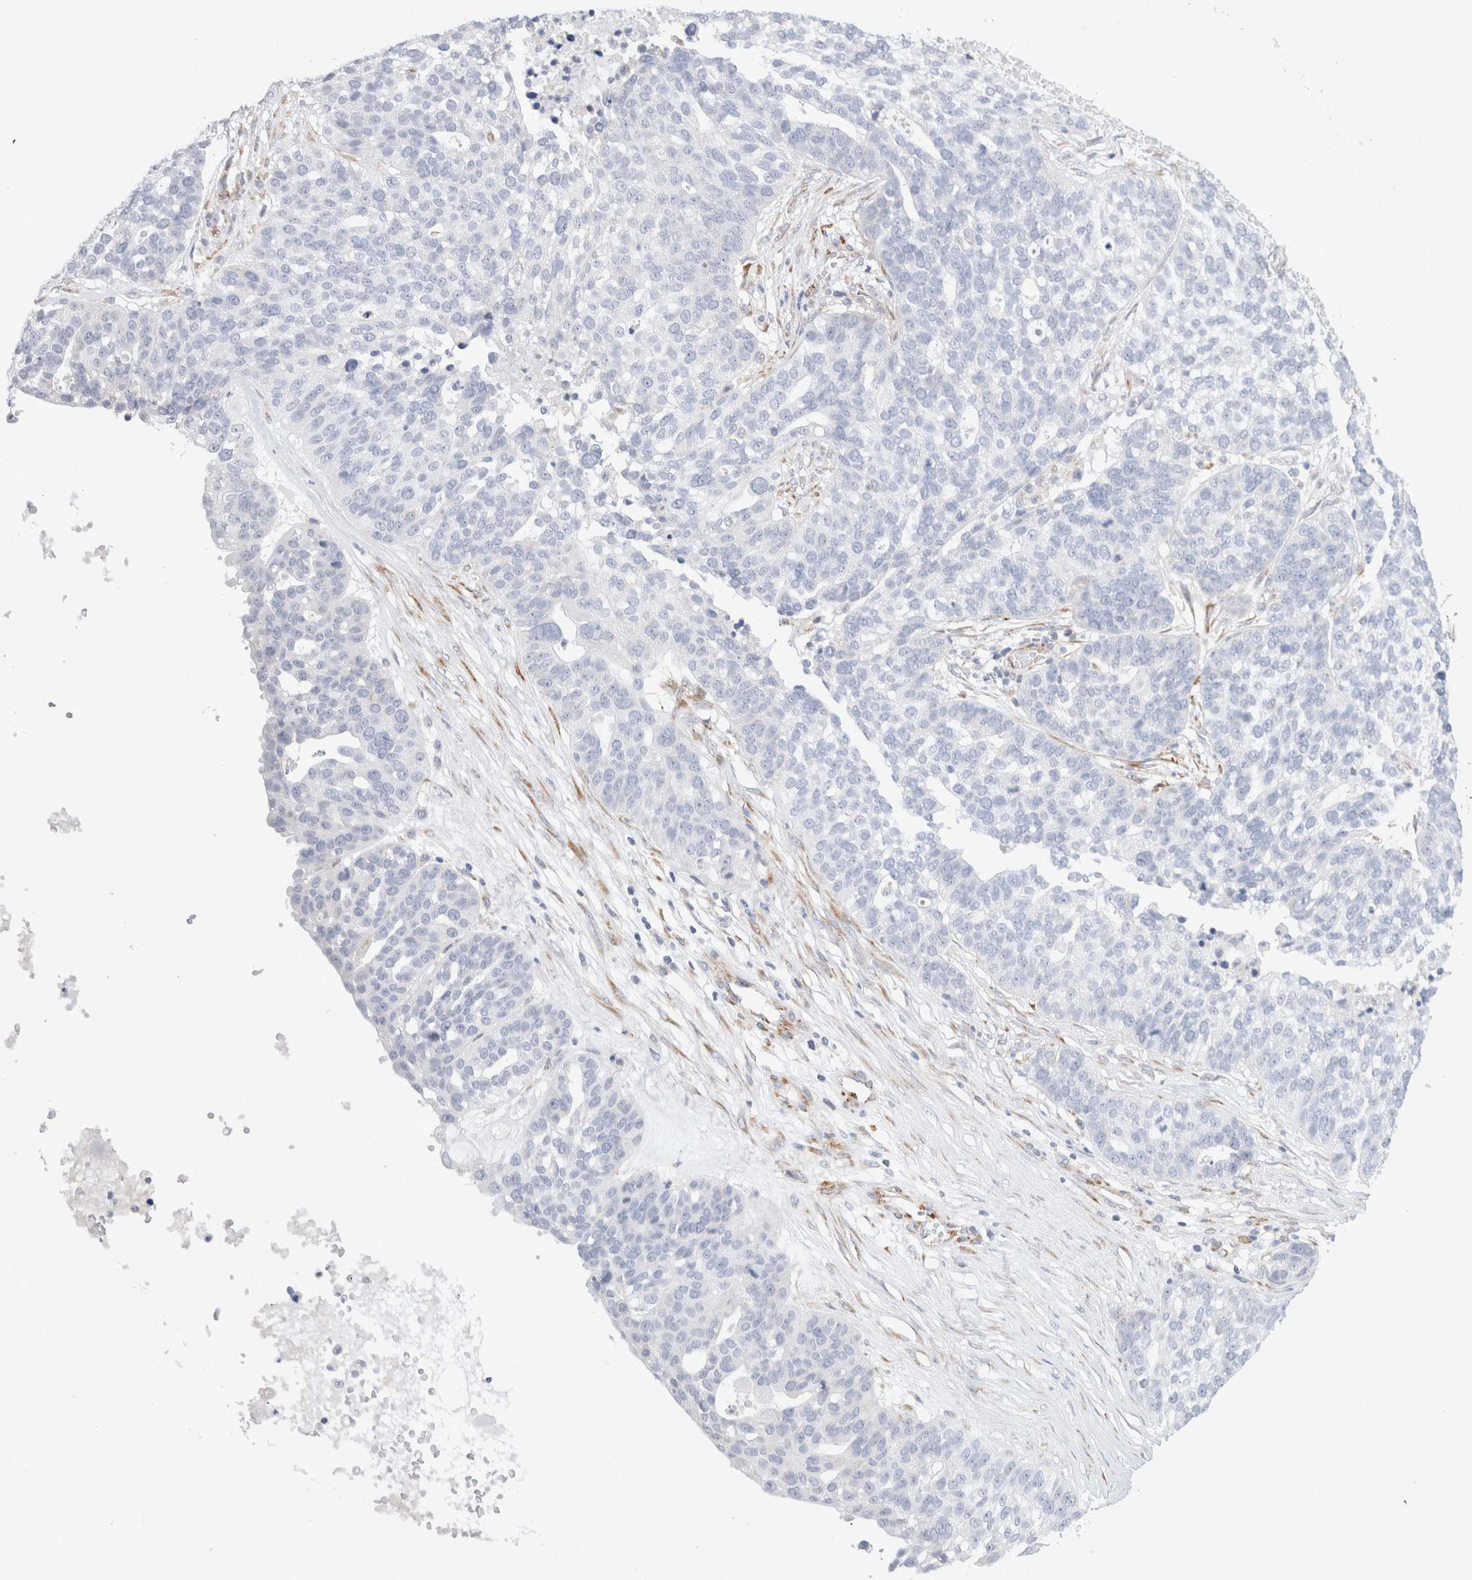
{"staining": {"intensity": "negative", "quantity": "none", "location": "none"}, "tissue": "ovarian cancer", "cell_type": "Tumor cells", "image_type": "cancer", "snomed": [{"axis": "morphology", "description": "Cystadenocarcinoma, serous, NOS"}, {"axis": "topography", "description": "Ovary"}], "caption": "Tumor cells are negative for brown protein staining in ovarian cancer (serous cystadenocarcinoma).", "gene": "CNPY4", "patient": {"sex": "female", "age": 59}}